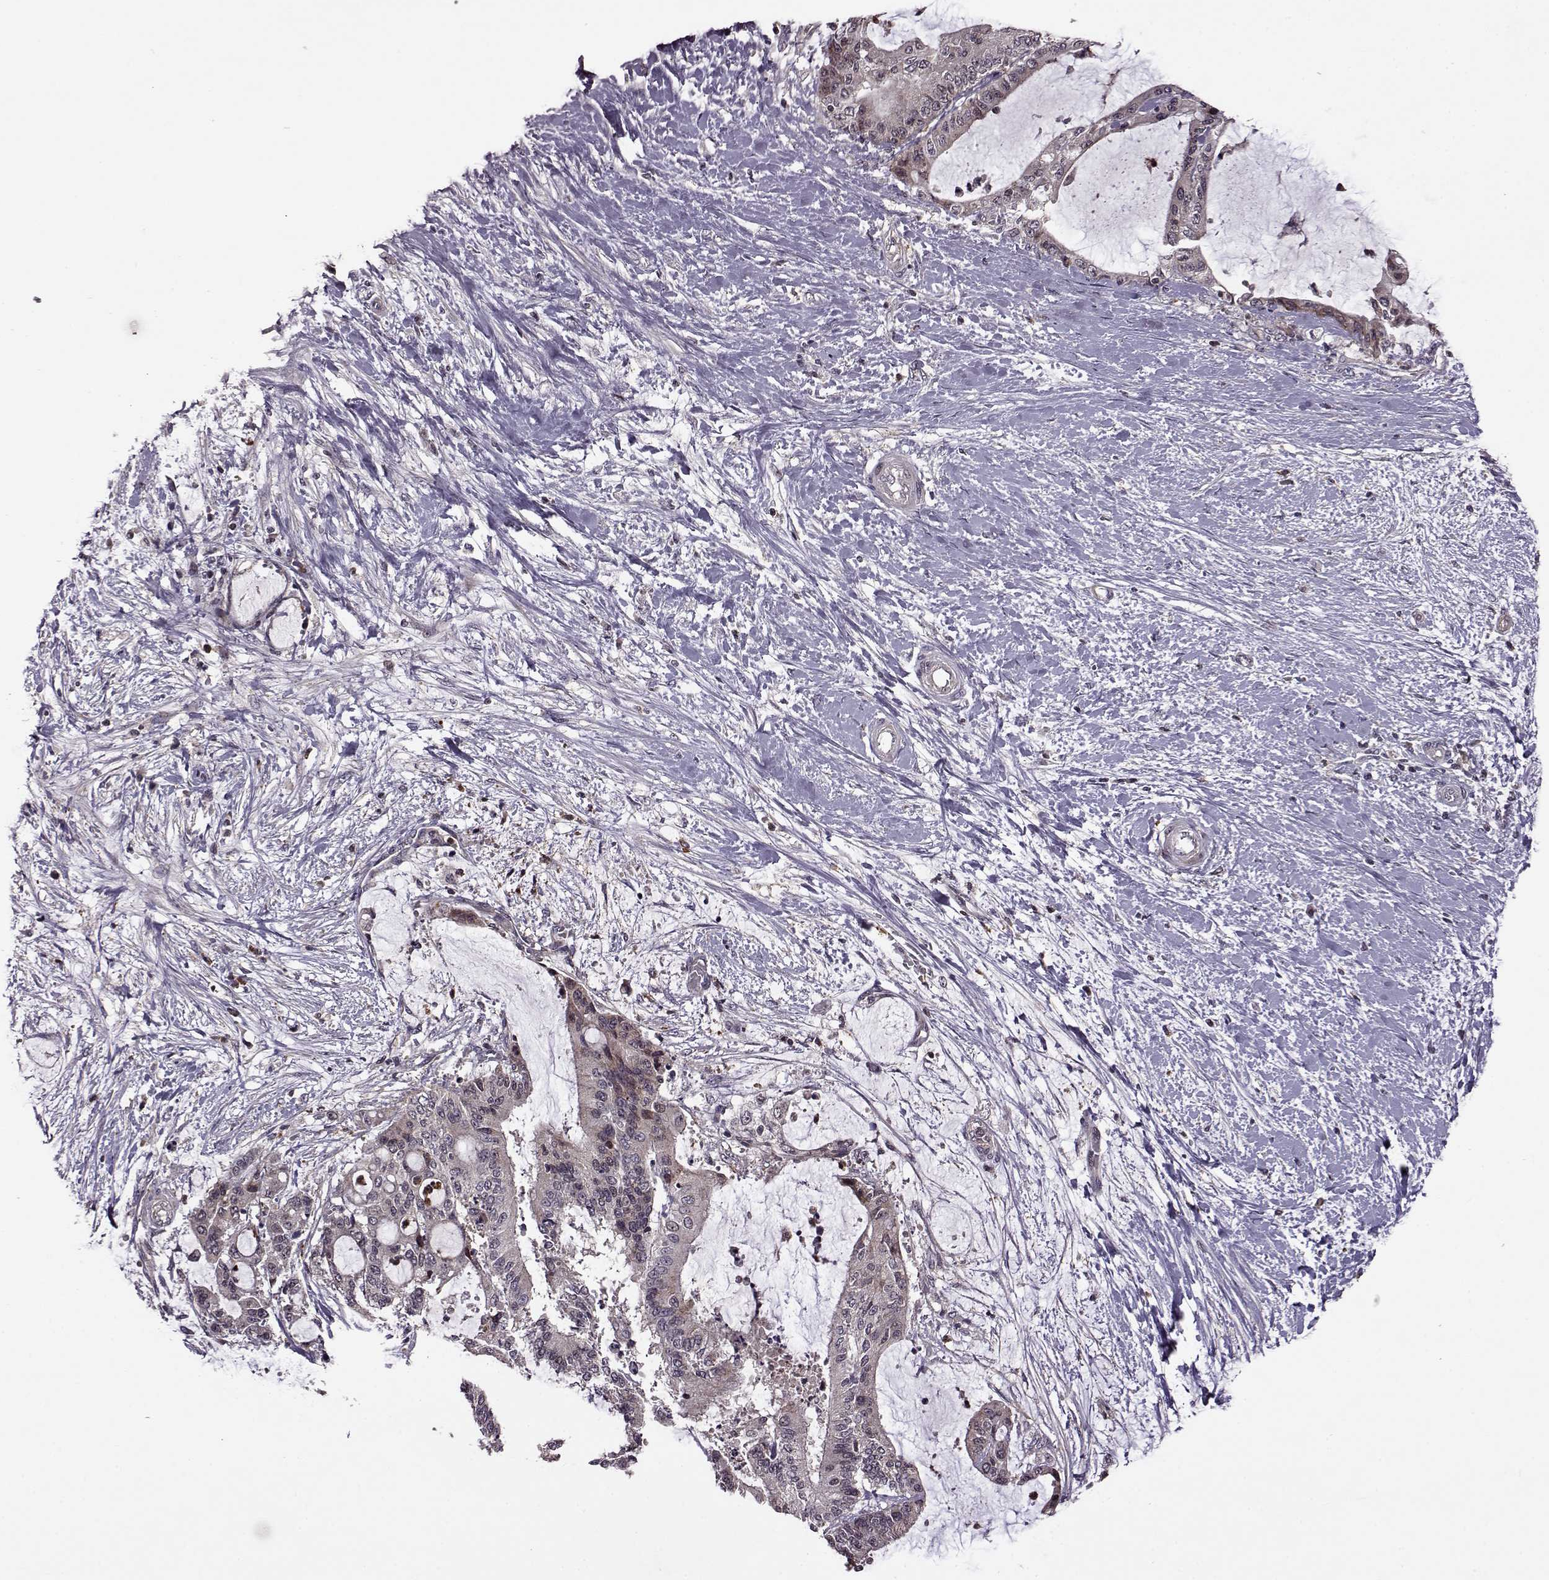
{"staining": {"intensity": "strong", "quantity": "<25%", "location": "cytoplasmic/membranous"}, "tissue": "liver cancer", "cell_type": "Tumor cells", "image_type": "cancer", "snomed": [{"axis": "morphology", "description": "Cholangiocarcinoma"}, {"axis": "topography", "description": "Liver"}], "caption": "DAB (3,3'-diaminobenzidine) immunohistochemical staining of cholangiocarcinoma (liver) shows strong cytoplasmic/membranous protein expression in approximately <25% of tumor cells.", "gene": "TRMU", "patient": {"sex": "female", "age": 73}}